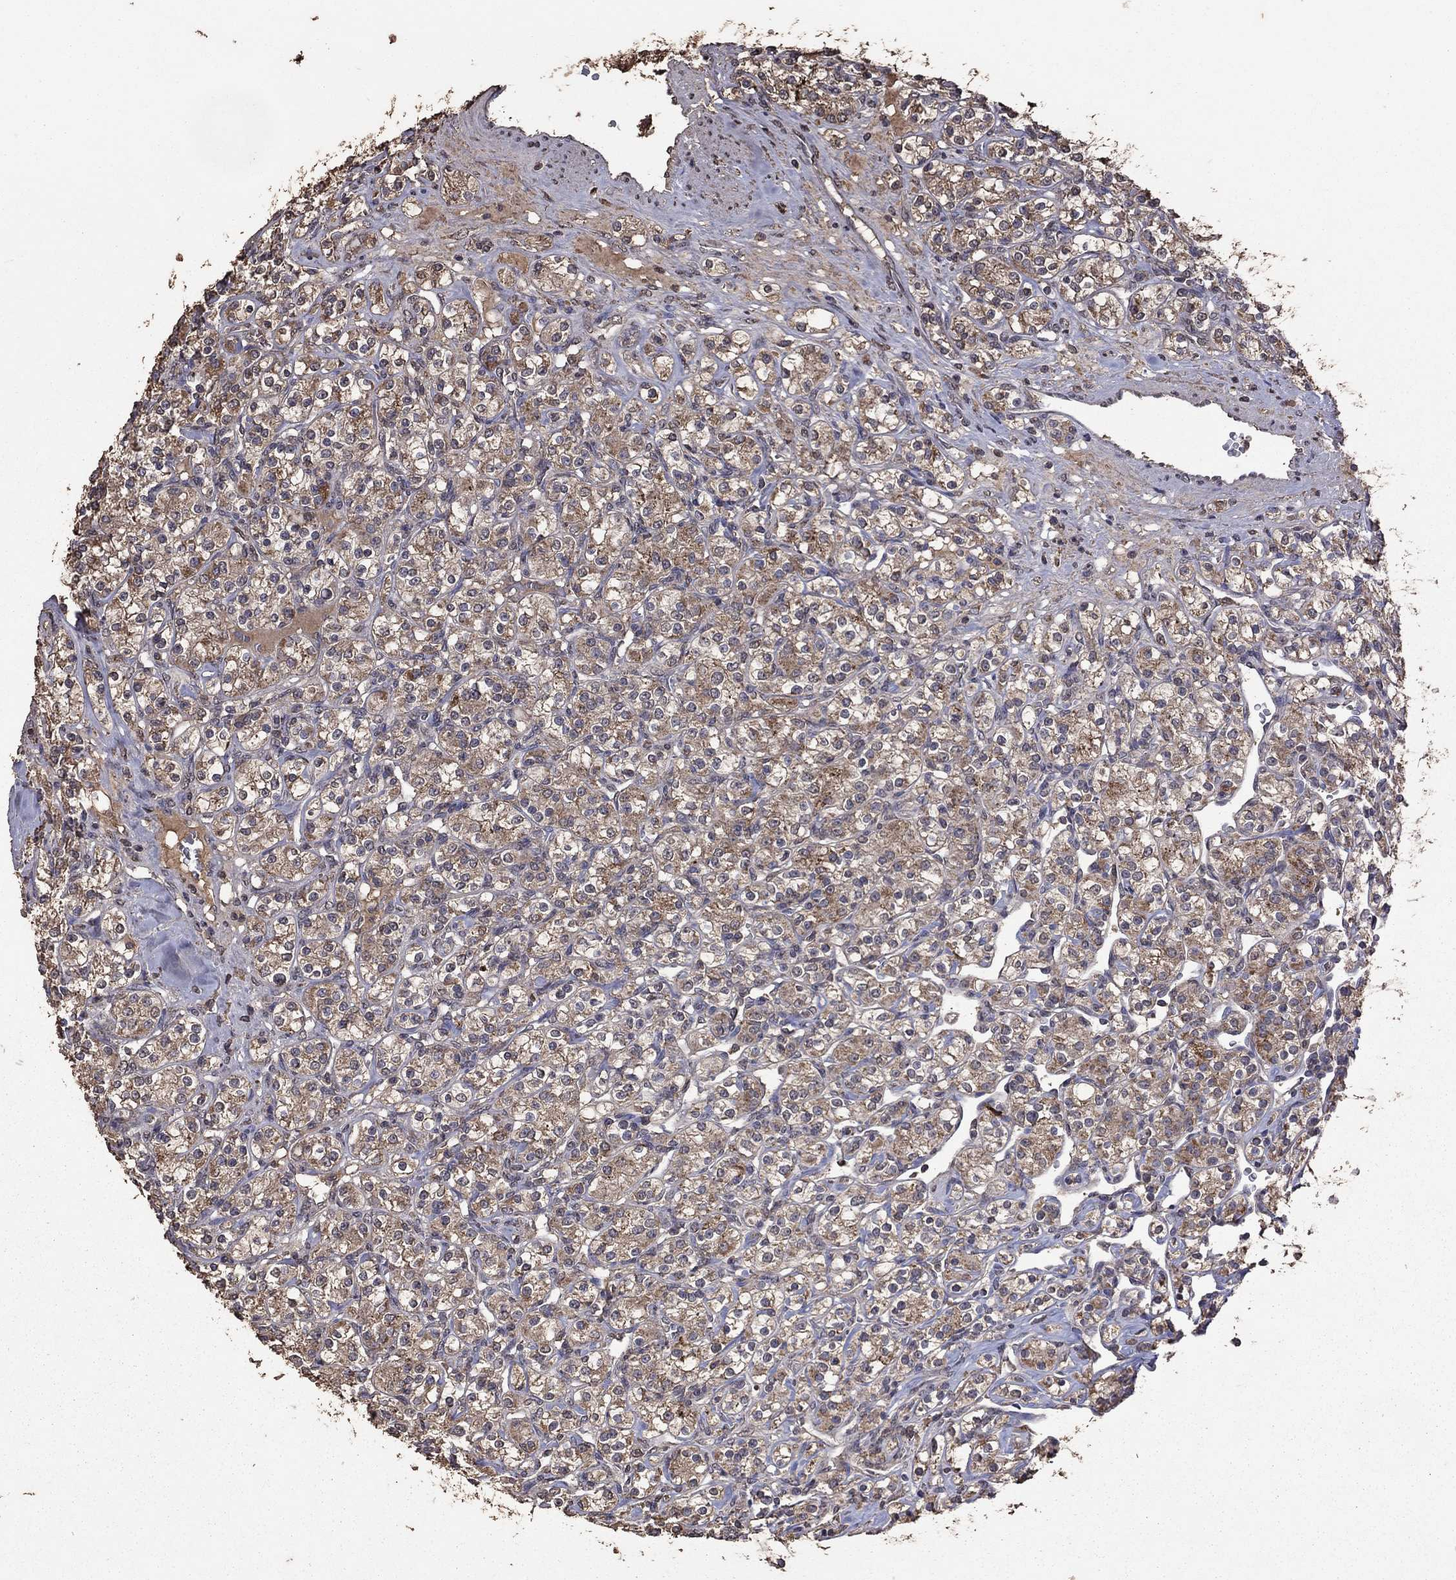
{"staining": {"intensity": "moderate", "quantity": "<25%", "location": "cytoplasmic/membranous"}, "tissue": "renal cancer", "cell_type": "Tumor cells", "image_type": "cancer", "snomed": [{"axis": "morphology", "description": "Adenocarcinoma, NOS"}, {"axis": "topography", "description": "Kidney"}], "caption": "High-magnification brightfield microscopy of renal cancer stained with DAB (brown) and counterstained with hematoxylin (blue). tumor cells exhibit moderate cytoplasmic/membranous staining is seen in approximately<25% of cells. Nuclei are stained in blue.", "gene": "SERPINA5", "patient": {"sex": "male", "age": 77}}